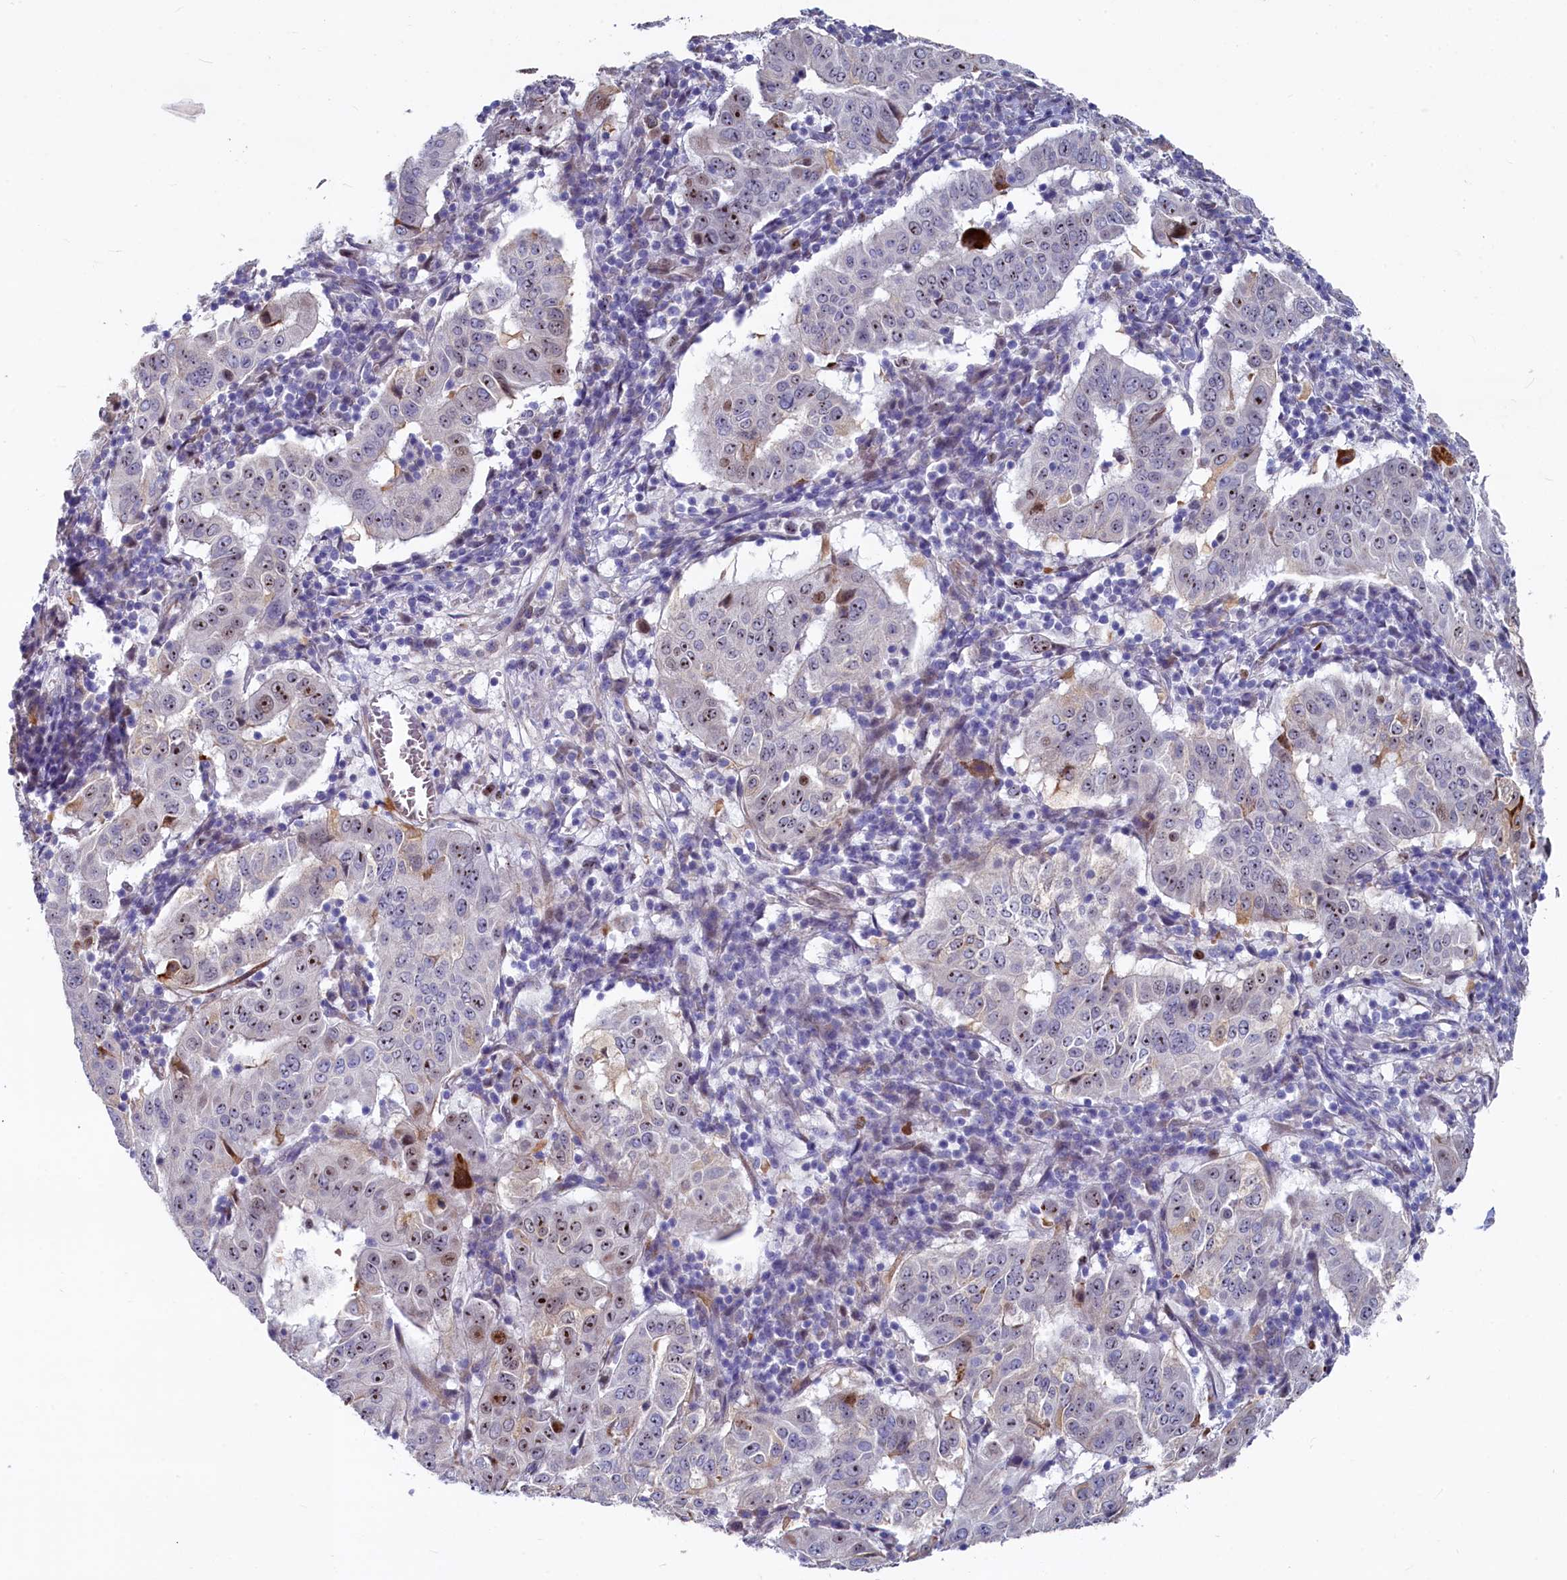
{"staining": {"intensity": "moderate", "quantity": "25%-75%", "location": "nuclear"}, "tissue": "pancreatic cancer", "cell_type": "Tumor cells", "image_type": "cancer", "snomed": [{"axis": "morphology", "description": "Adenocarcinoma, NOS"}, {"axis": "topography", "description": "Pancreas"}], "caption": "Moderate nuclear expression is present in approximately 25%-75% of tumor cells in pancreatic cancer (adenocarcinoma).", "gene": "ASXL3", "patient": {"sex": "male", "age": 63}}